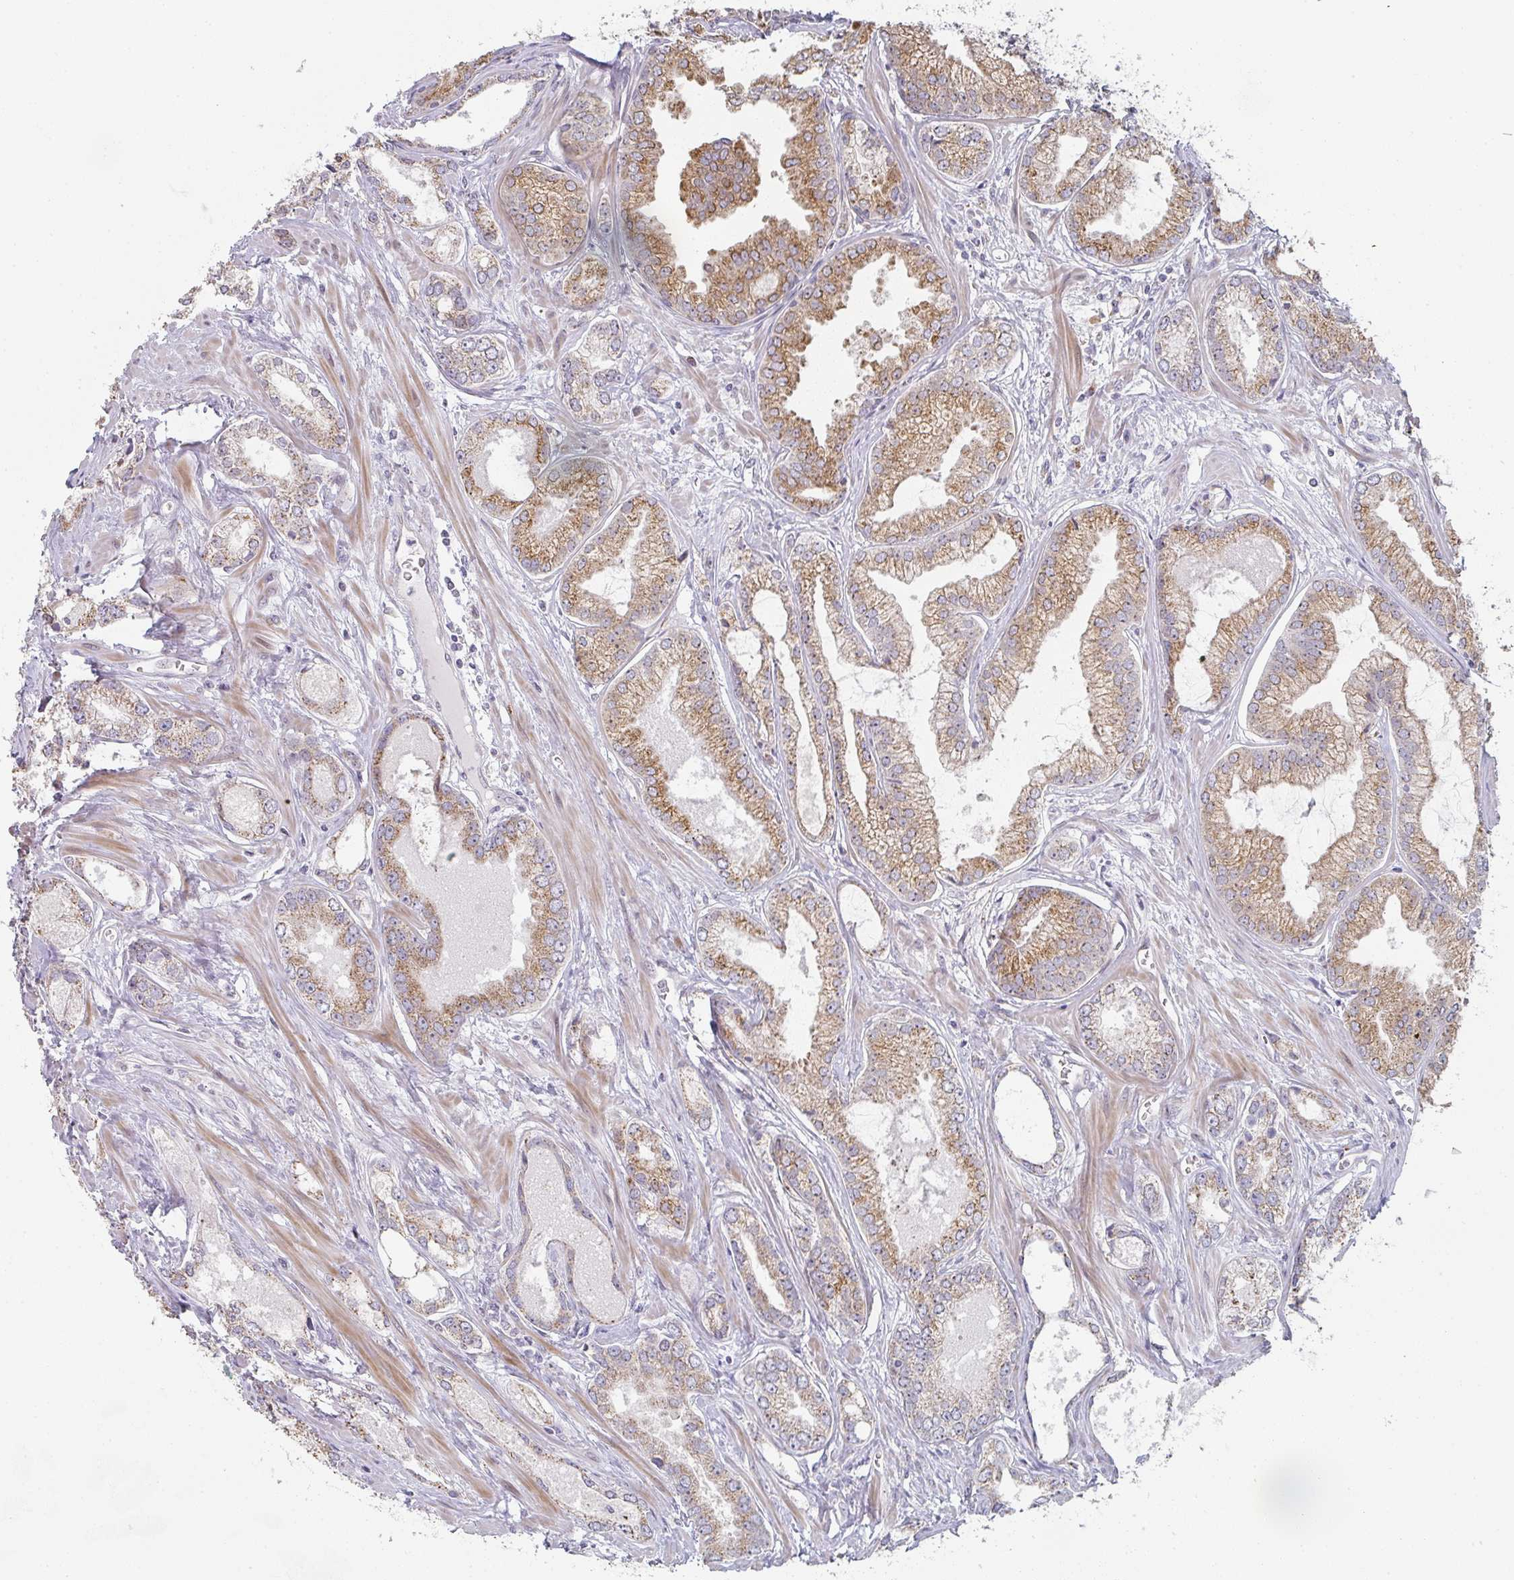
{"staining": {"intensity": "strong", "quantity": ">75%", "location": "cytoplasmic/membranous"}, "tissue": "prostate cancer", "cell_type": "Tumor cells", "image_type": "cancer", "snomed": [{"axis": "morphology", "description": "Adenocarcinoma, Medium grade"}, {"axis": "topography", "description": "Prostate"}], "caption": "Human prostate cancer (medium-grade adenocarcinoma) stained for a protein (brown) exhibits strong cytoplasmic/membranous positive positivity in about >75% of tumor cells.", "gene": "ZNF526", "patient": {"sex": "male", "age": 57}}